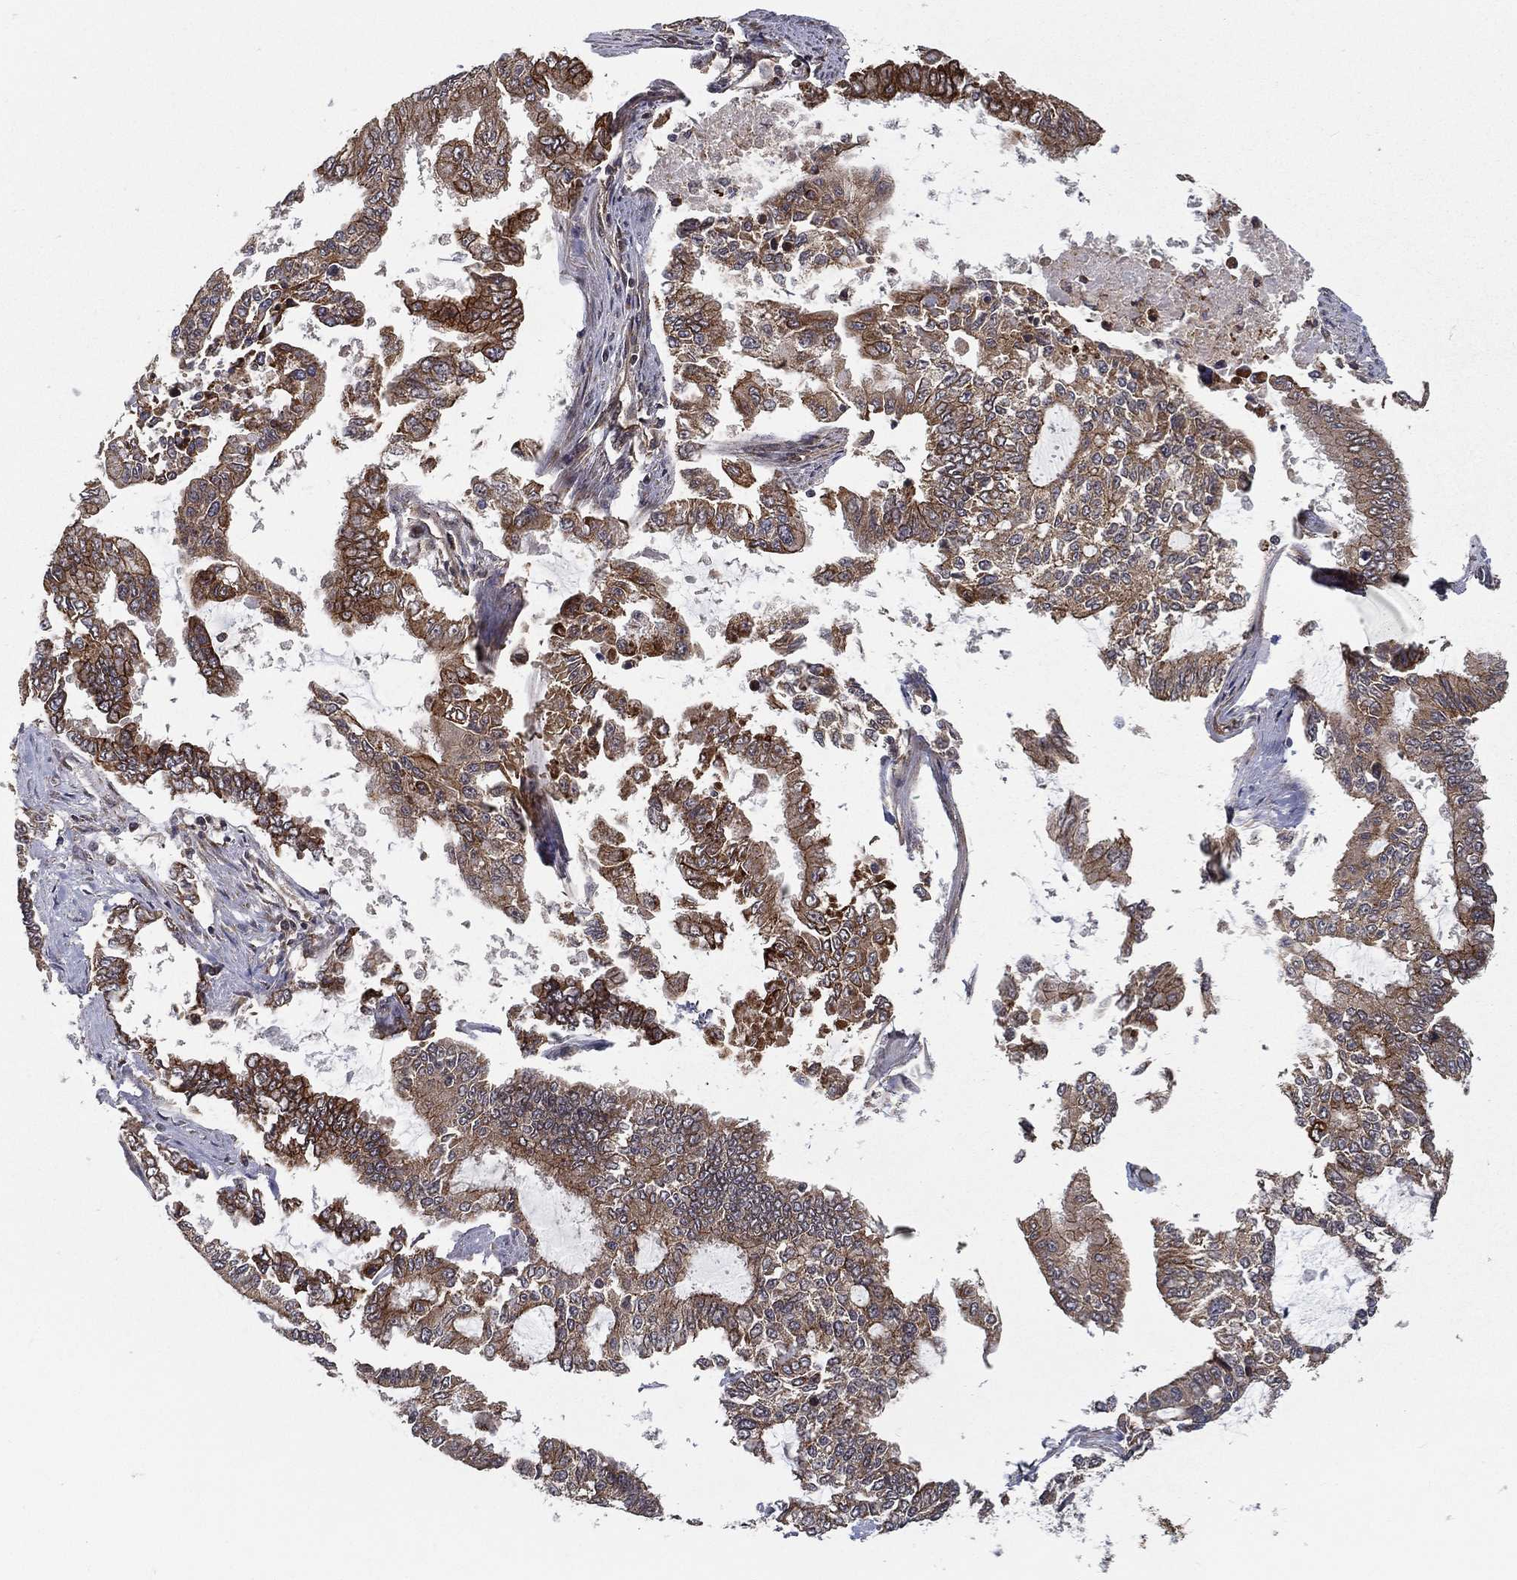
{"staining": {"intensity": "moderate", "quantity": ">75%", "location": "cytoplasmic/membranous"}, "tissue": "endometrial cancer", "cell_type": "Tumor cells", "image_type": "cancer", "snomed": [{"axis": "morphology", "description": "Adenocarcinoma, NOS"}, {"axis": "topography", "description": "Uterus"}], "caption": "Immunohistochemistry (DAB (3,3'-diaminobenzidine)) staining of human endometrial adenocarcinoma shows moderate cytoplasmic/membranous protein expression in approximately >75% of tumor cells.", "gene": "UACA", "patient": {"sex": "female", "age": 59}}